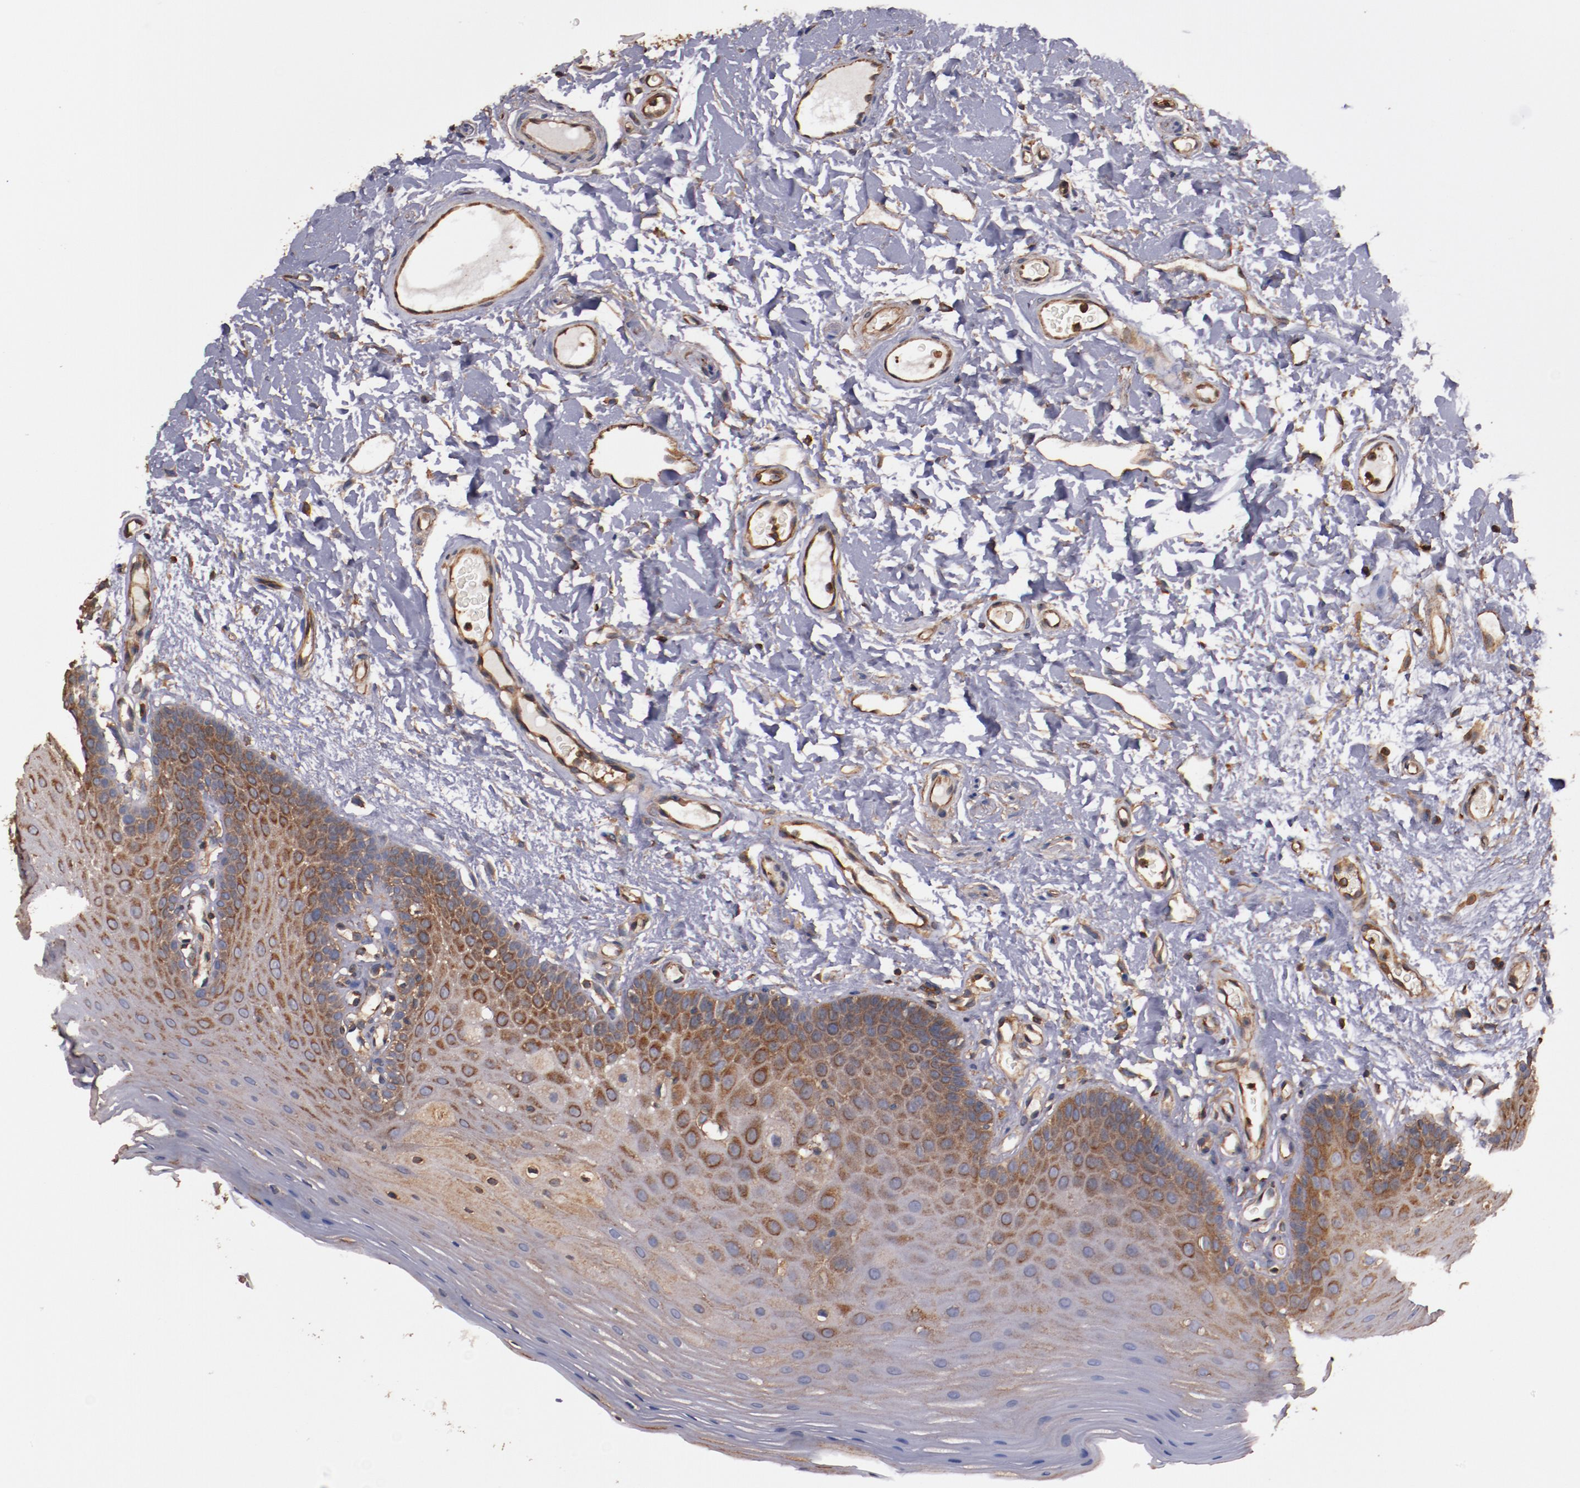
{"staining": {"intensity": "strong", "quantity": ">75%", "location": "cytoplasmic/membranous"}, "tissue": "oral mucosa", "cell_type": "Squamous epithelial cells", "image_type": "normal", "snomed": [{"axis": "morphology", "description": "Normal tissue, NOS"}, {"axis": "morphology", "description": "Squamous cell carcinoma, NOS"}, {"axis": "topography", "description": "Skeletal muscle"}, {"axis": "topography", "description": "Oral tissue"}, {"axis": "topography", "description": "Head-Neck"}], "caption": "An image showing strong cytoplasmic/membranous staining in about >75% of squamous epithelial cells in unremarkable oral mucosa, as visualized by brown immunohistochemical staining.", "gene": "TMOD3", "patient": {"sex": "male", "age": 71}}